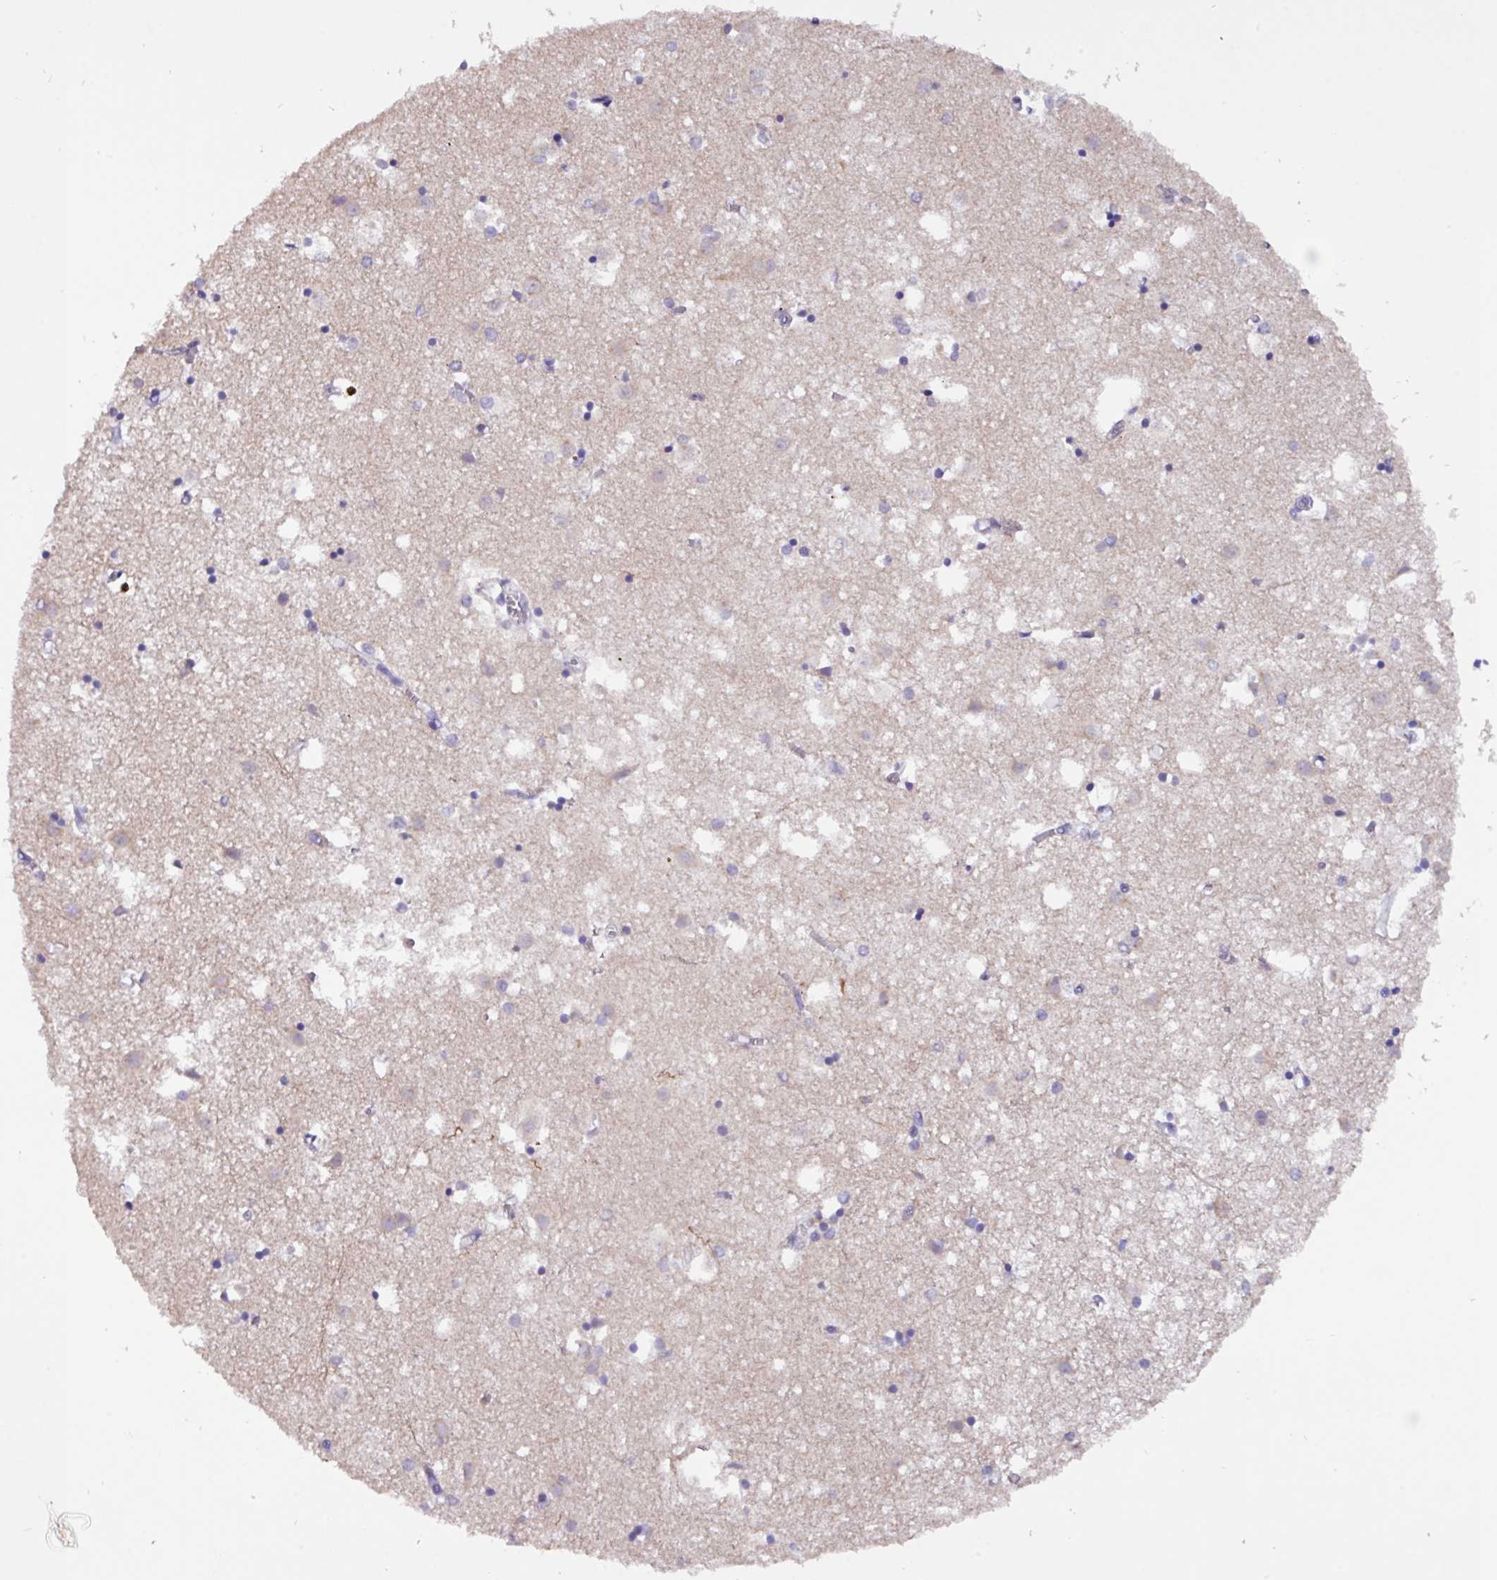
{"staining": {"intensity": "negative", "quantity": "none", "location": "none"}, "tissue": "caudate", "cell_type": "Glial cells", "image_type": "normal", "snomed": [{"axis": "morphology", "description": "Normal tissue, NOS"}, {"axis": "topography", "description": "Lateral ventricle wall"}], "caption": "Immunohistochemistry (IHC) photomicrograph of unremarkable caudate: human caudate stained with DAB (3,3'-diaminobenzidine) exhibits no significant protein positivity in glial cells. (Immunohistochemistry (IHC), brightfield microscopy, high magnification).", "gene": "PAX8", "patient": {"sex": "male", "age": 70}}